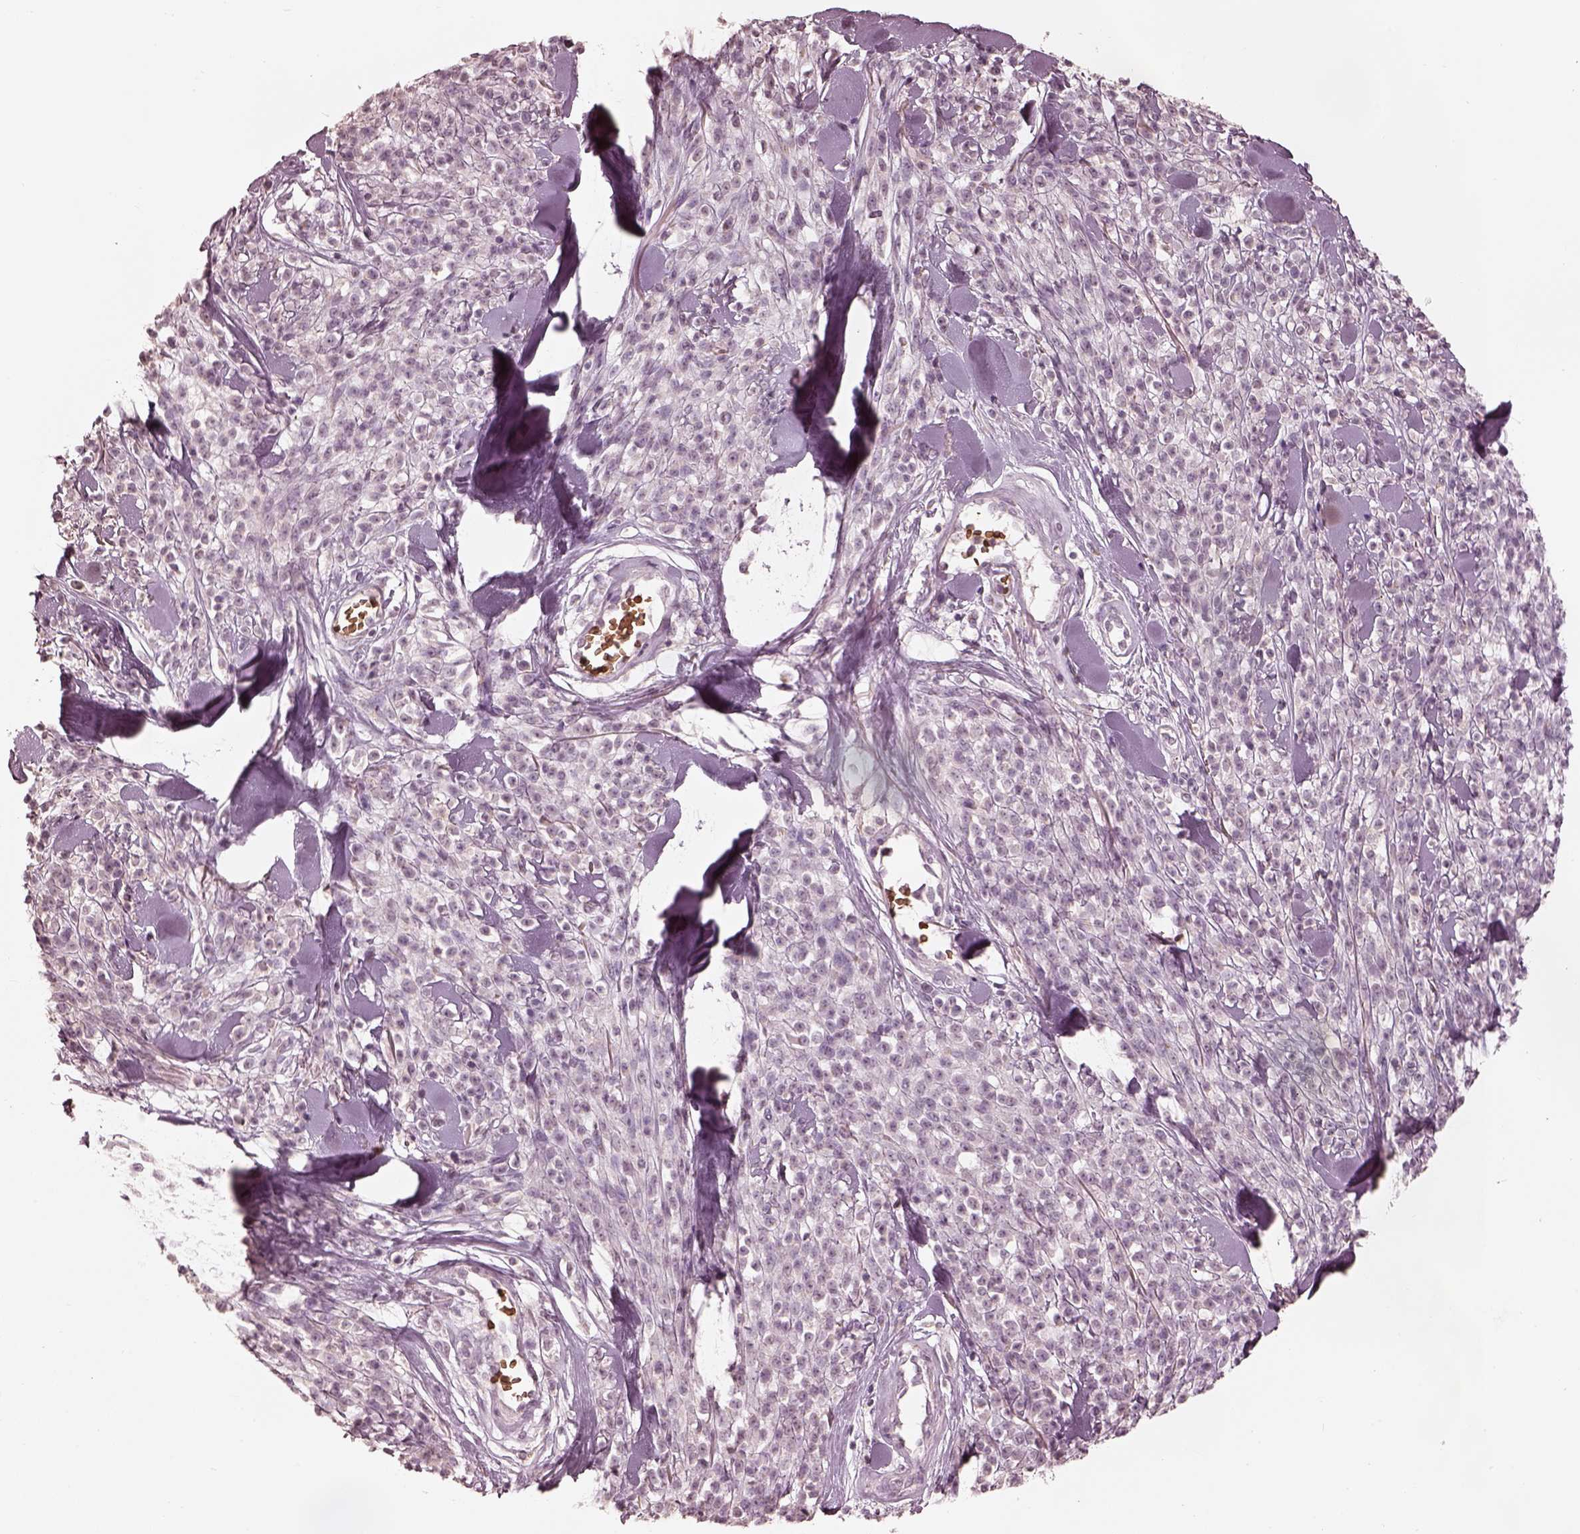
{"staining": {"intensity": "negative", "quantity": "none", "location": "none"}, "tissue": "melanoma", "cell_type": "Tumor cells", "image_type": "cancer", "snomed": [{"axis": "morphology", "description": "Malignant melanoma, NOS"}, {"axis": "topography", "description": "Skin"}, {"axis": "topography", "description": "Skin of trunk"}], "caption": "Histopathology image shows no significant protein positivity in tumor cells of melanoma. (DAB (3,3'-diaminobenzidine) immunohistochemistry (IHC), high magnification).", "gene": "ANKLE1", "patient": {"sex": "male", "age": 74}}